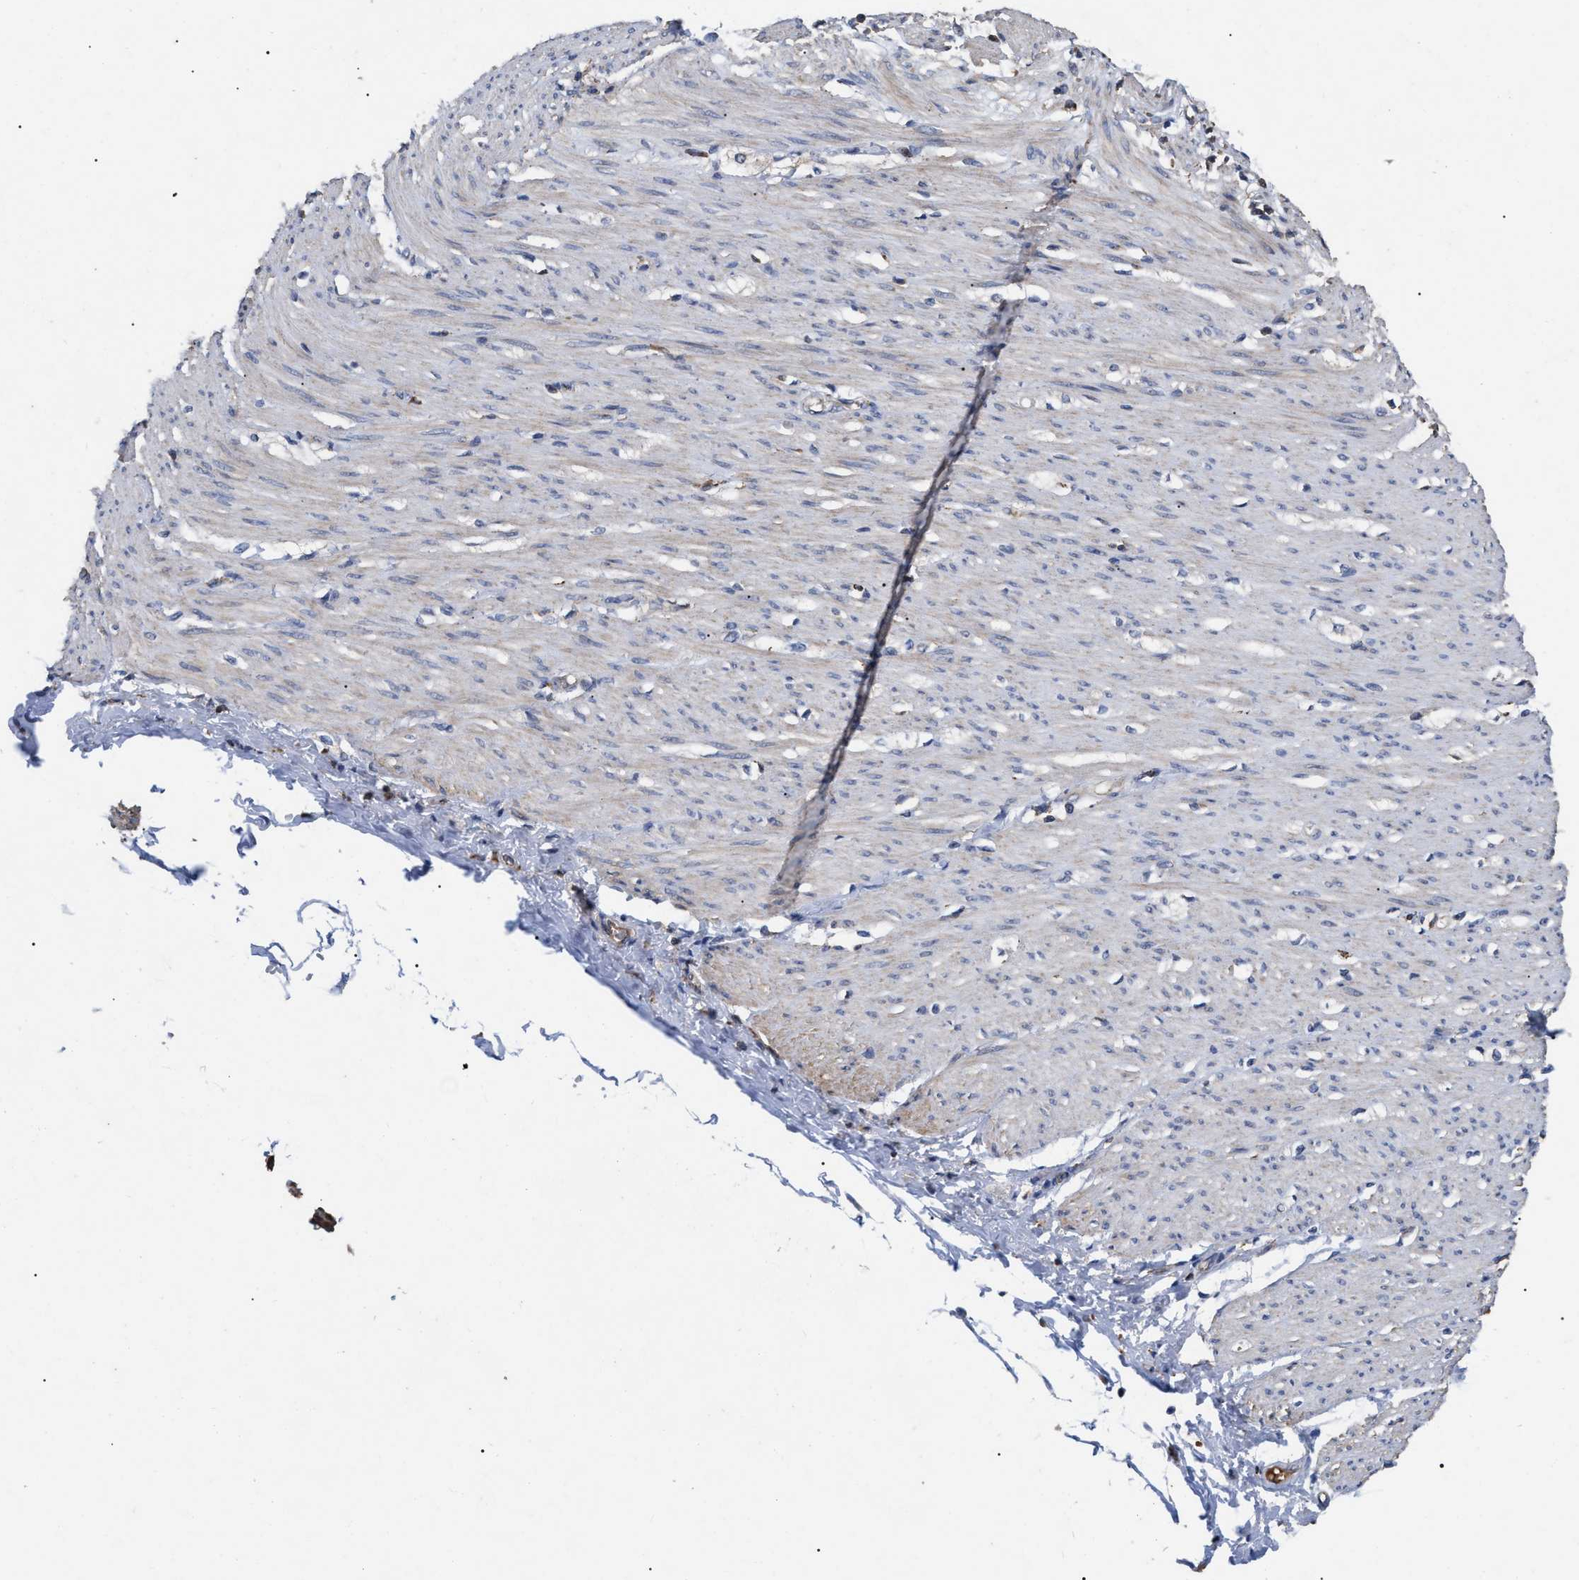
{"staining": {"intensity": "moderate", "quantity": ">75%", "location": "cytoplasmic/membranous"}, "tissue": "adipose tissue", "cell_type": "Adipocytes", "image_type": "normal", "snomed": [{"axis": "morphology", "description": "Normal tissue, NOS"}, {"axis": "morphology", "description": "Adenocarcinoma, NOS"}, {"axis": "topography", "description": "Colon"}, {"axis": "topography", "description": "Peripheral nerve tissue"}], "caption": "A high-resolution histopathology image shows IHC staining of benign adipose tissue, which displays moderate cytoplasmic/membranous positivity in about >75% of adipocytes.", "gene": "FAM171A2", "patient": {"sex": "male", "age": 14}}